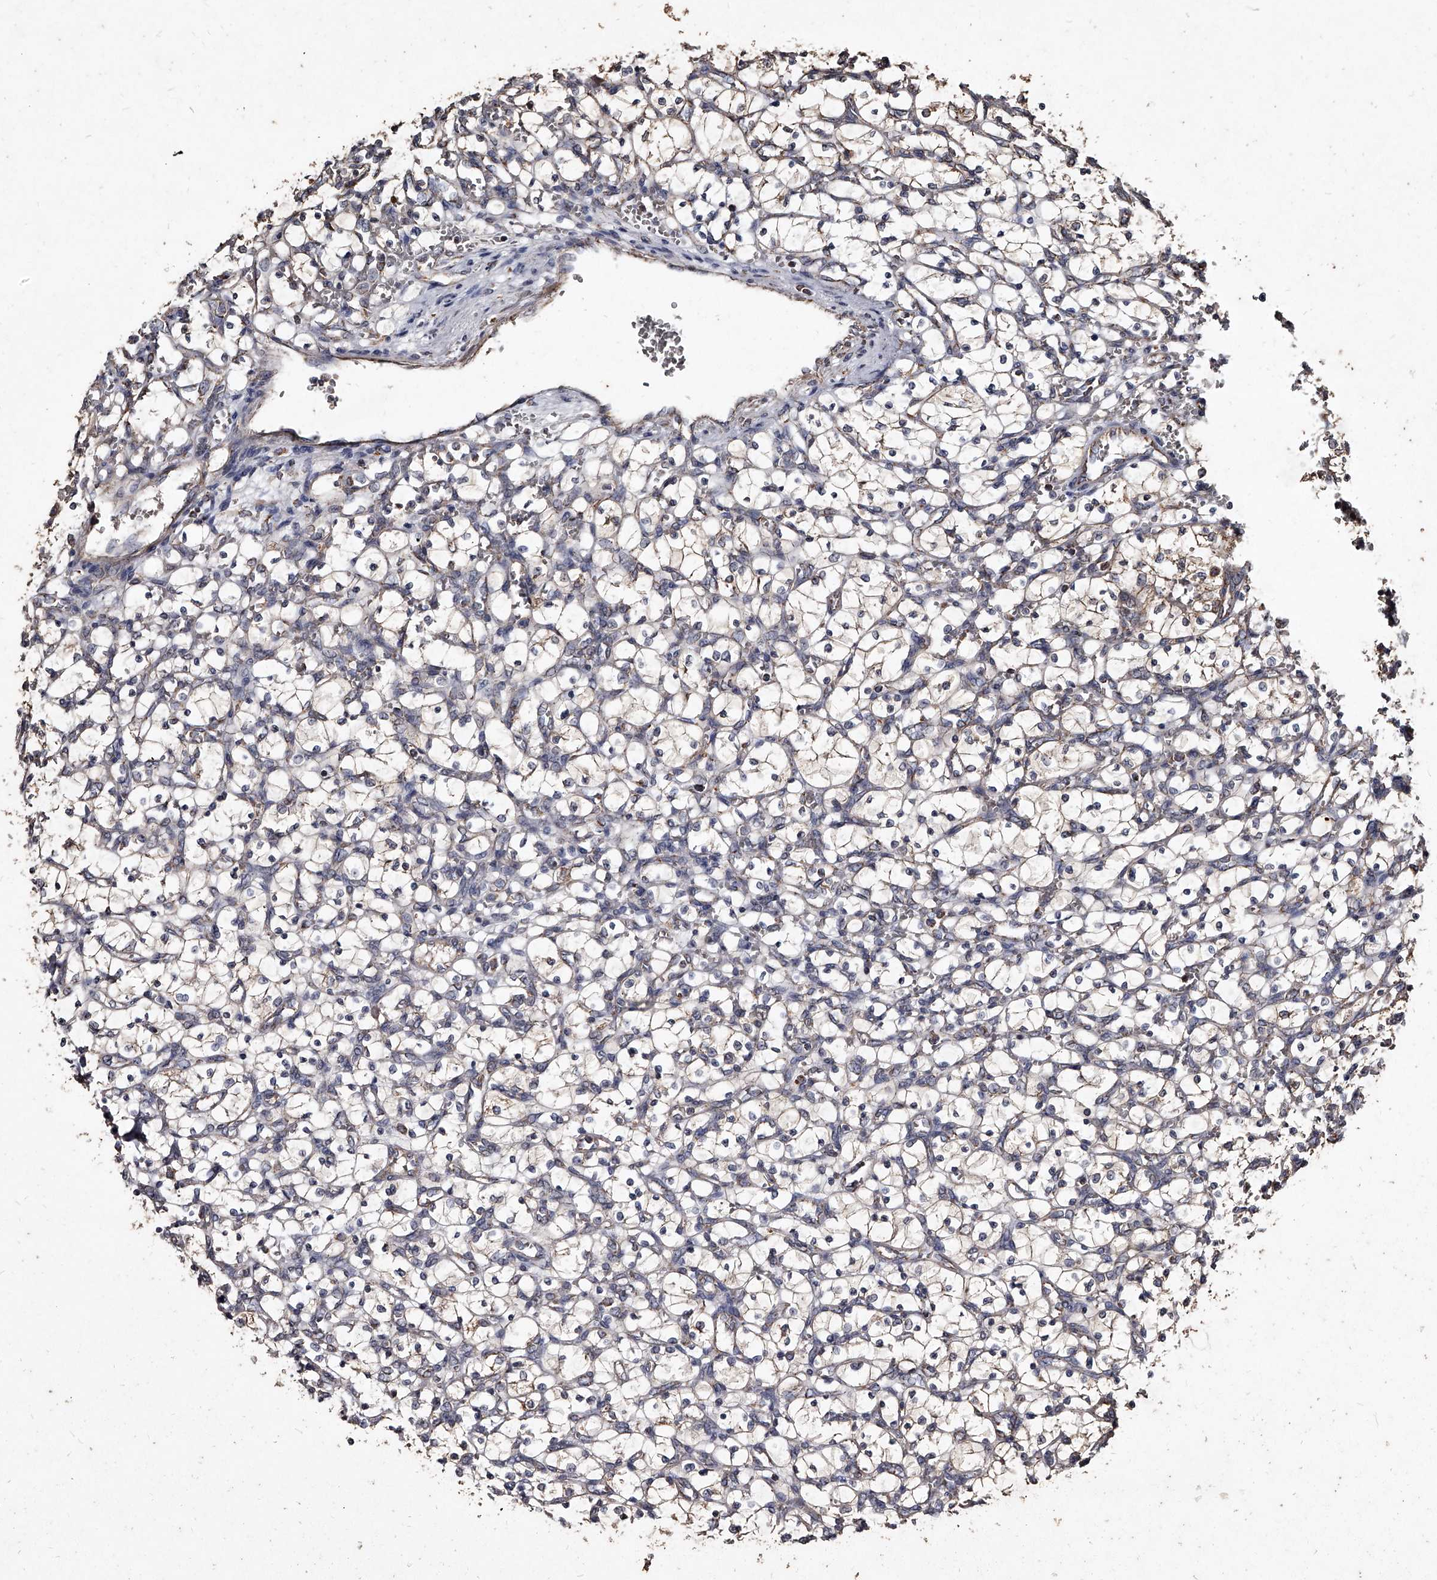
{"staining": {"intensity": "weak", "quantity": "<25%", "location": "cytoplasmic/membranous"}, "tissue": "renal cancer", "cell_type": "Tumor cells", "image_type": "cancer", "snomed": [{"axis": "morphology", "description": "Adenocarcinoma, NOS"}, {"axis": "topography", "description": "Kidney"}], "caption": "An IHC histopathology image of renal cancer is shown. There is no staining in tumor cells of renal cancer. (DAB IHC with hematoxylin counter stain).", "gene": "GPR183", "patient": {"sex": "female", "age": 69}}